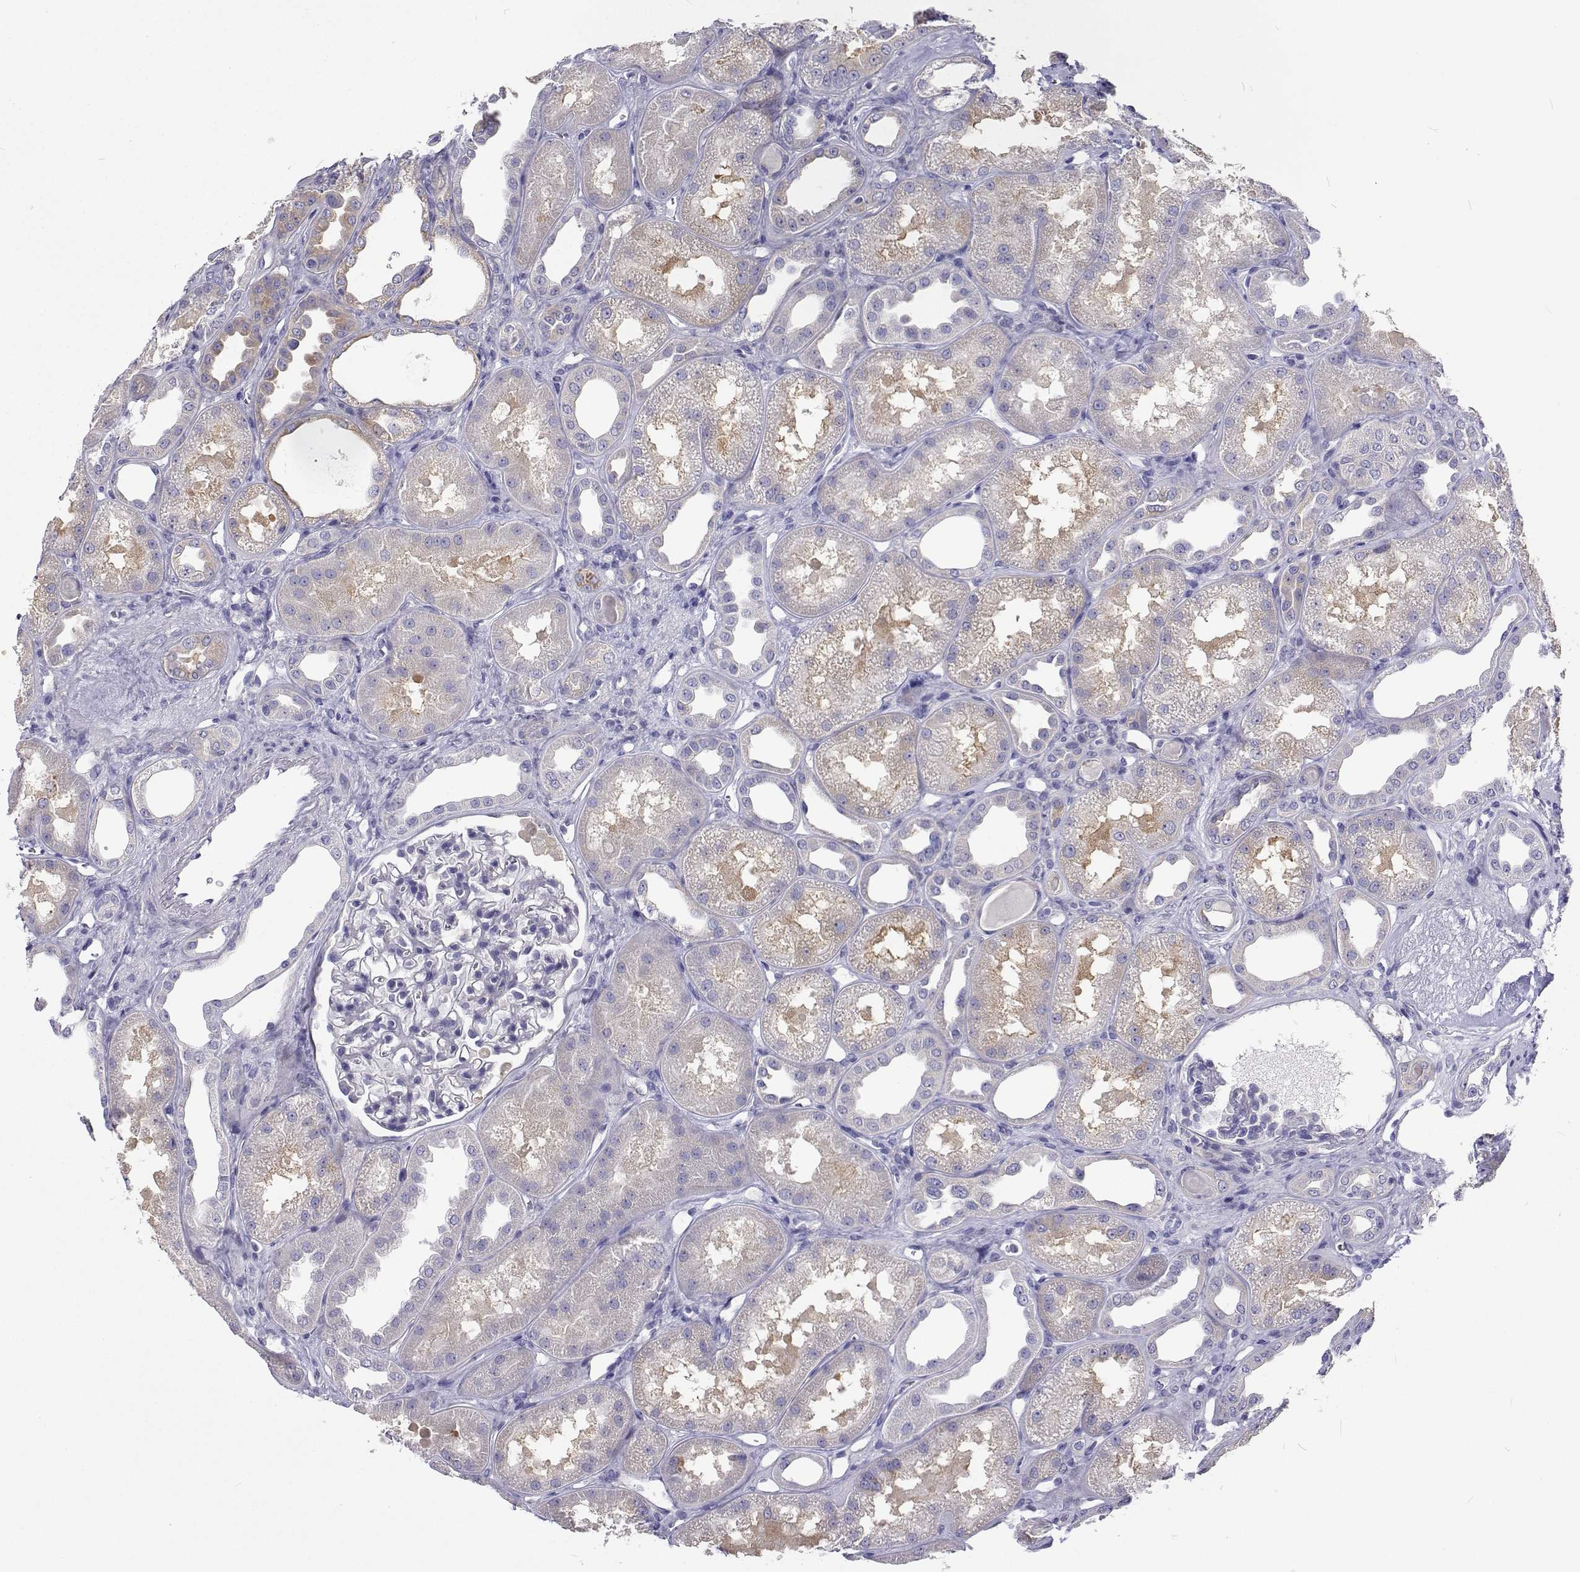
{"staining": {"intensity": "negative", "quantity": "none", "location": "none"}, "tissue": "kidney", "cell_type": "Cells in glomeruli", "image_type": "normal", "snomed": [{"axis": "morphology", "description": "Normal tissue, NOS"}, {"axis": "topography", "description": "Kidney"}], "caption": "A photomicrograph of human kidney is negative for staining in cells in glomeruli. The staining was performed using DAB to visualize the protein expression in brown, while the nuclei were stained in blue with hematoxylin (Magnification: 20x).", "gene": "LHFPL7", "patient": {"sex": "male", "age": 61}}